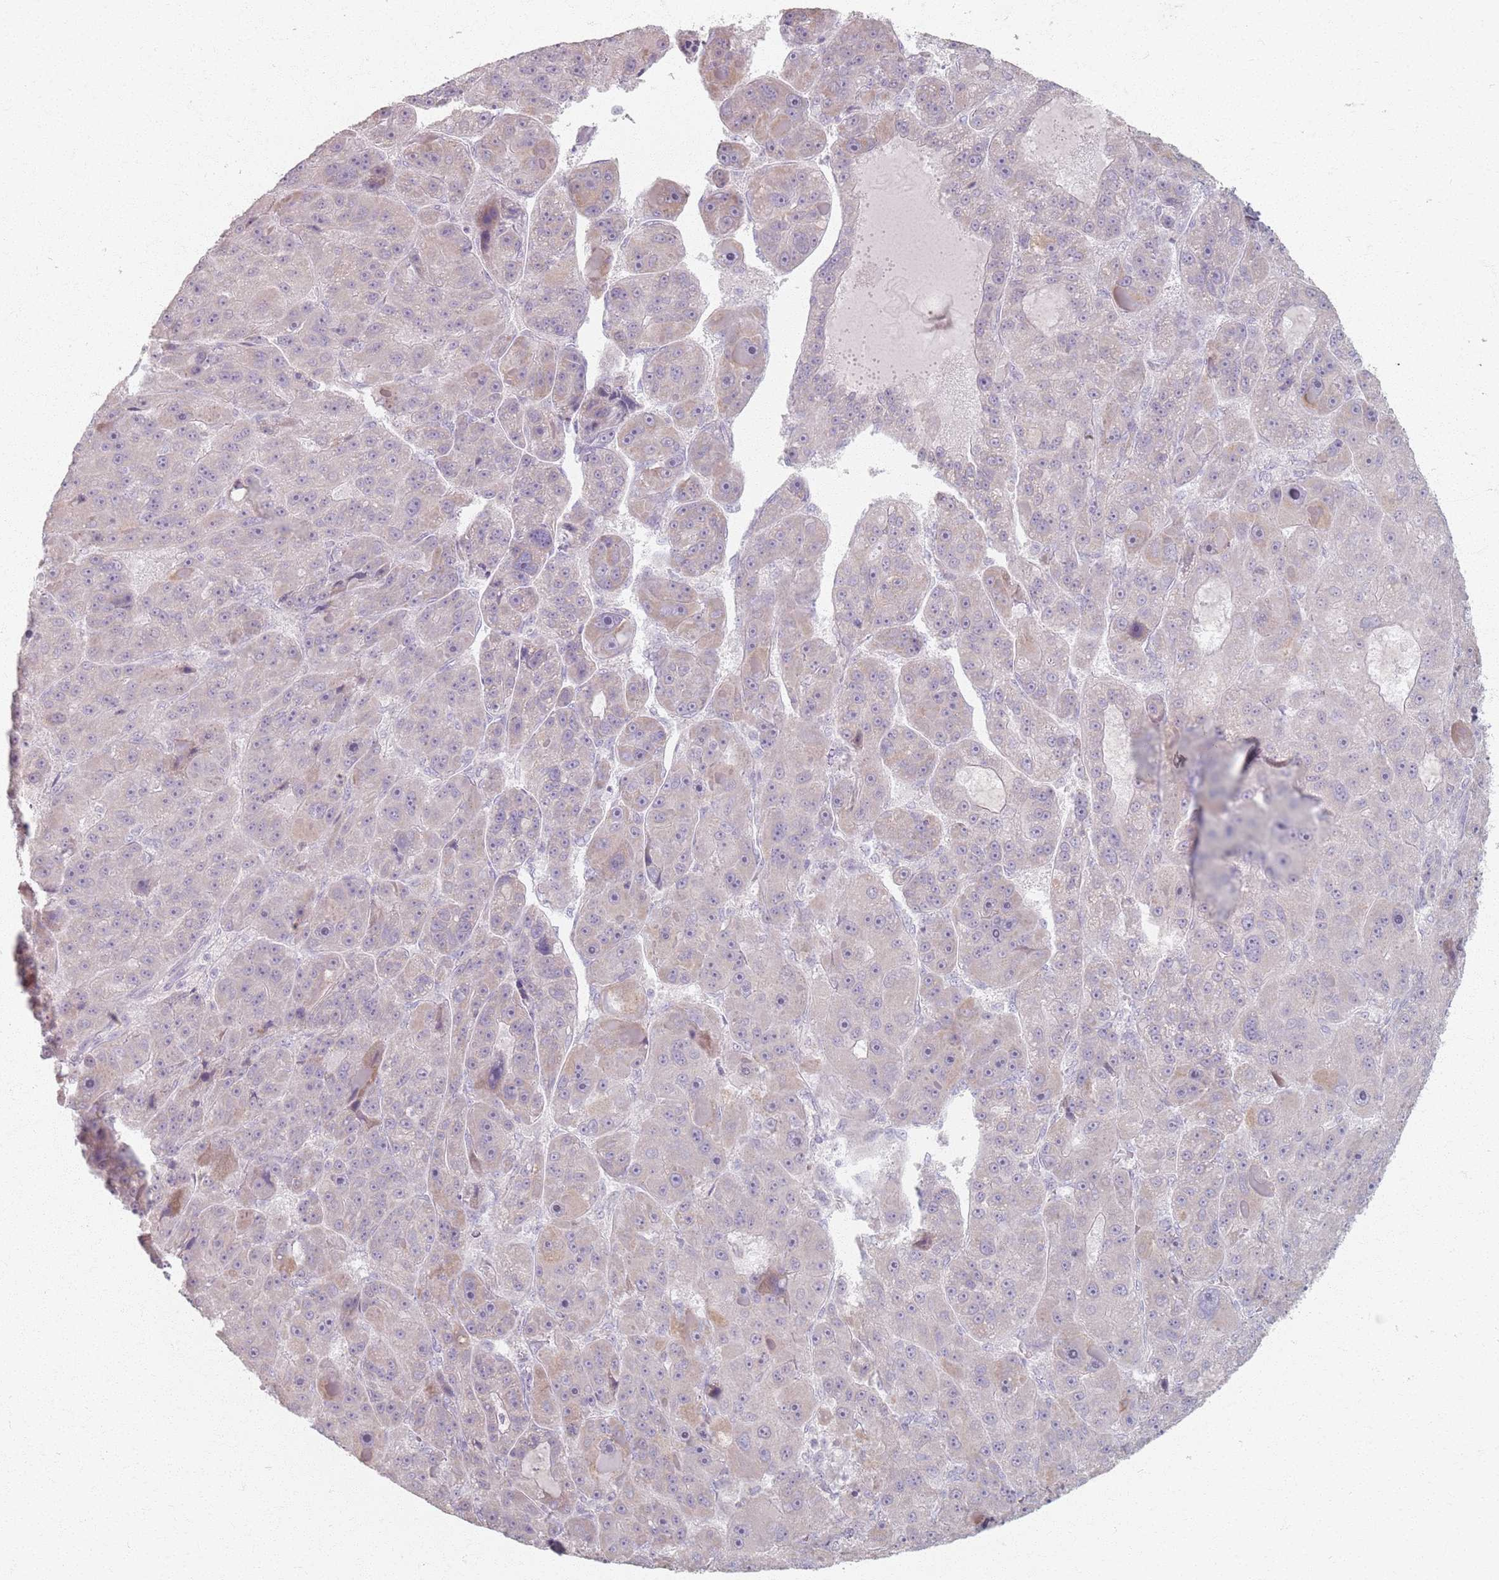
{"staining": {"intensity": "weak", "quantity": "<25%", "location": "cytoplasmic/membranous"}, "tissue": "liver cancer", "cell_type": "Tumor cells", "image_type": "cancer", "snomed": [{"axis": "morphology", "description": "Carcinoma, Hepatocellular, NOS"}, {"axis": "topography", "description": "Liver"}], "caption": "This is an immunohistochemistry photomicrograph of human liver cancer (hepatocellular carcinoma). There is no staining in tumor cells.", "gene": "PKD2L2", "patient": {"sex": "male", "age": 76}}